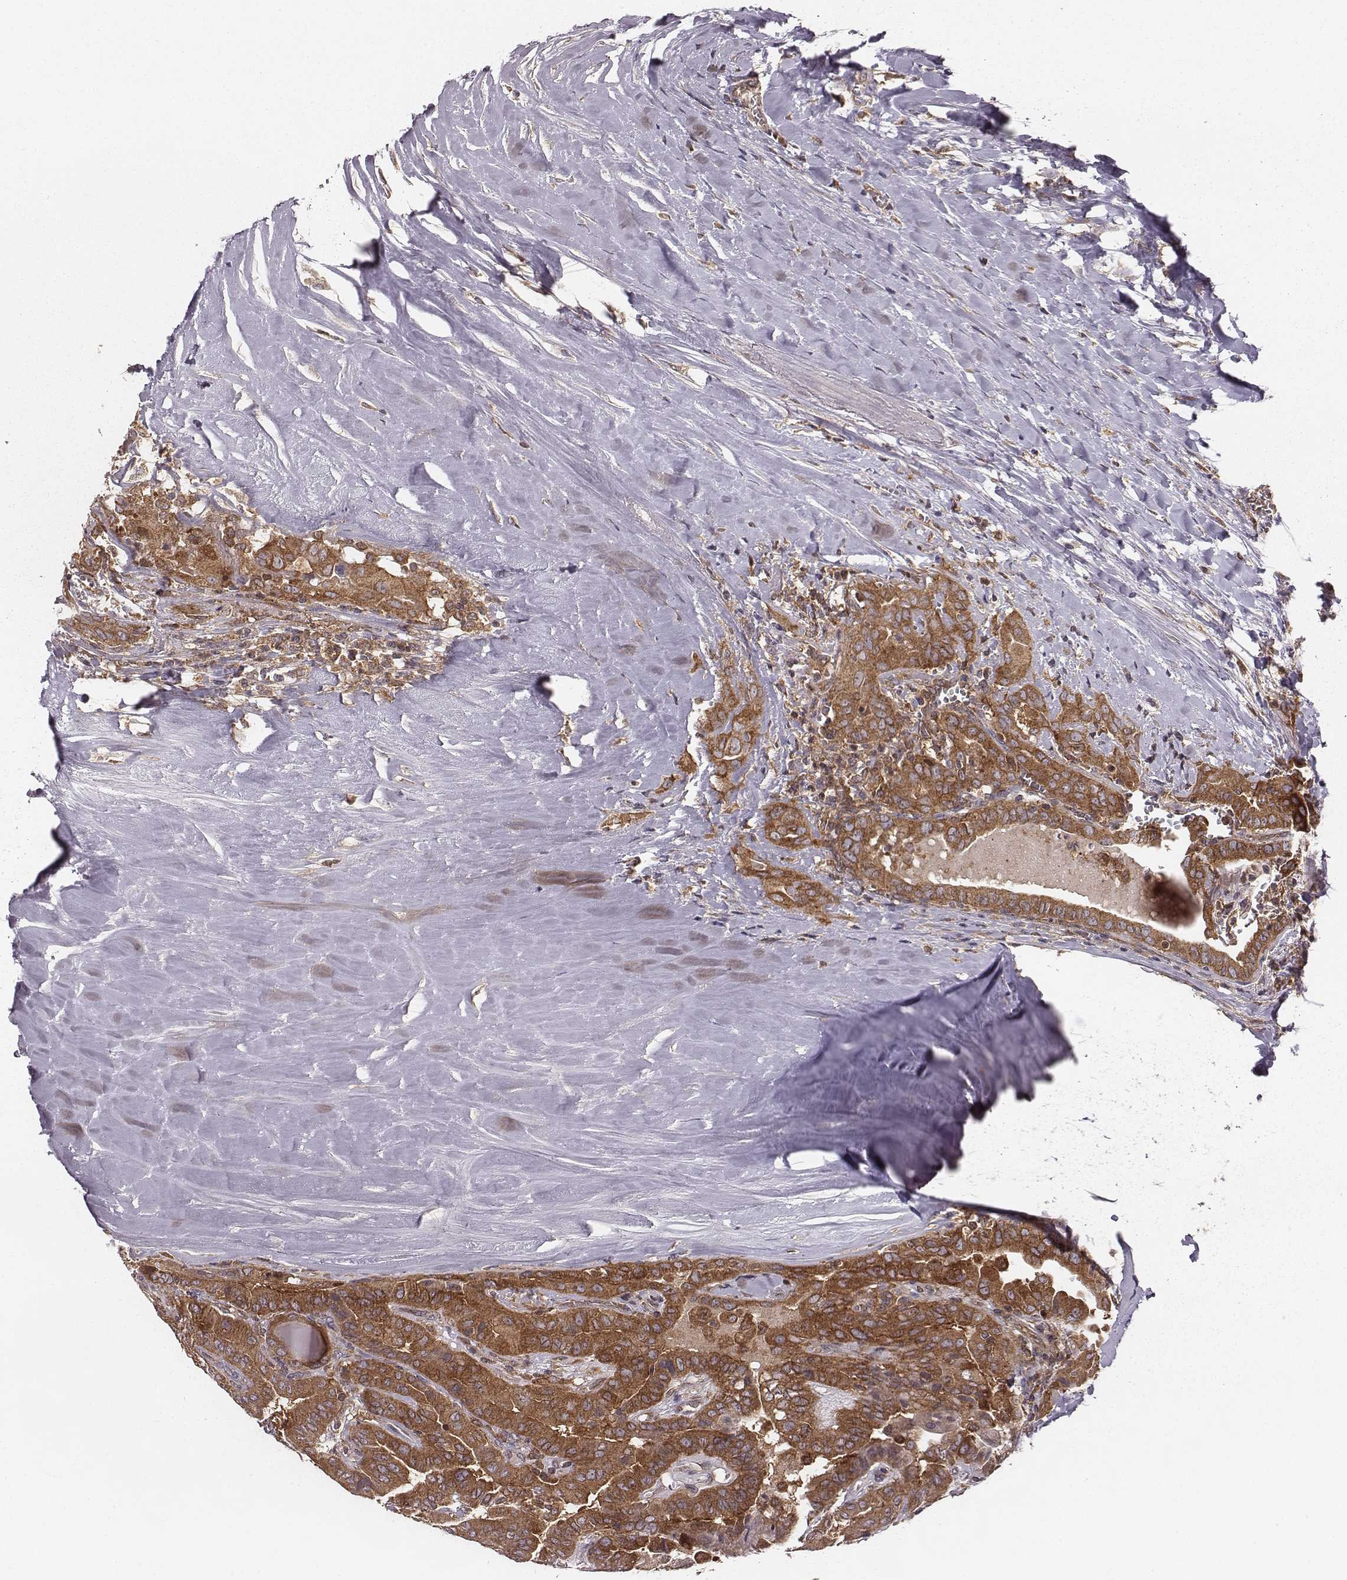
{"staining": {"intensity": "strong", "quantity": ">75%", "location": "cytoplasmic/membranous"}, "tissue": "thyroid cancer", "cell_type": "Tumor cells", "image_type": "cancer", "snomed": [{"axis": "morphology", "description": "Papillary adenocarcinoma, NOS"}, {"axis": "topography", "description": "Thyroid gland"}], "caption": "Protein analysis of thyroid cancer tissue reveals strong cytoplasmic/membranous staining in approximately >75% of tumor cells. Nuclei are stained in blue.", "gene": "VPS26A", "patient": {"sex": "female", "age": 37}}